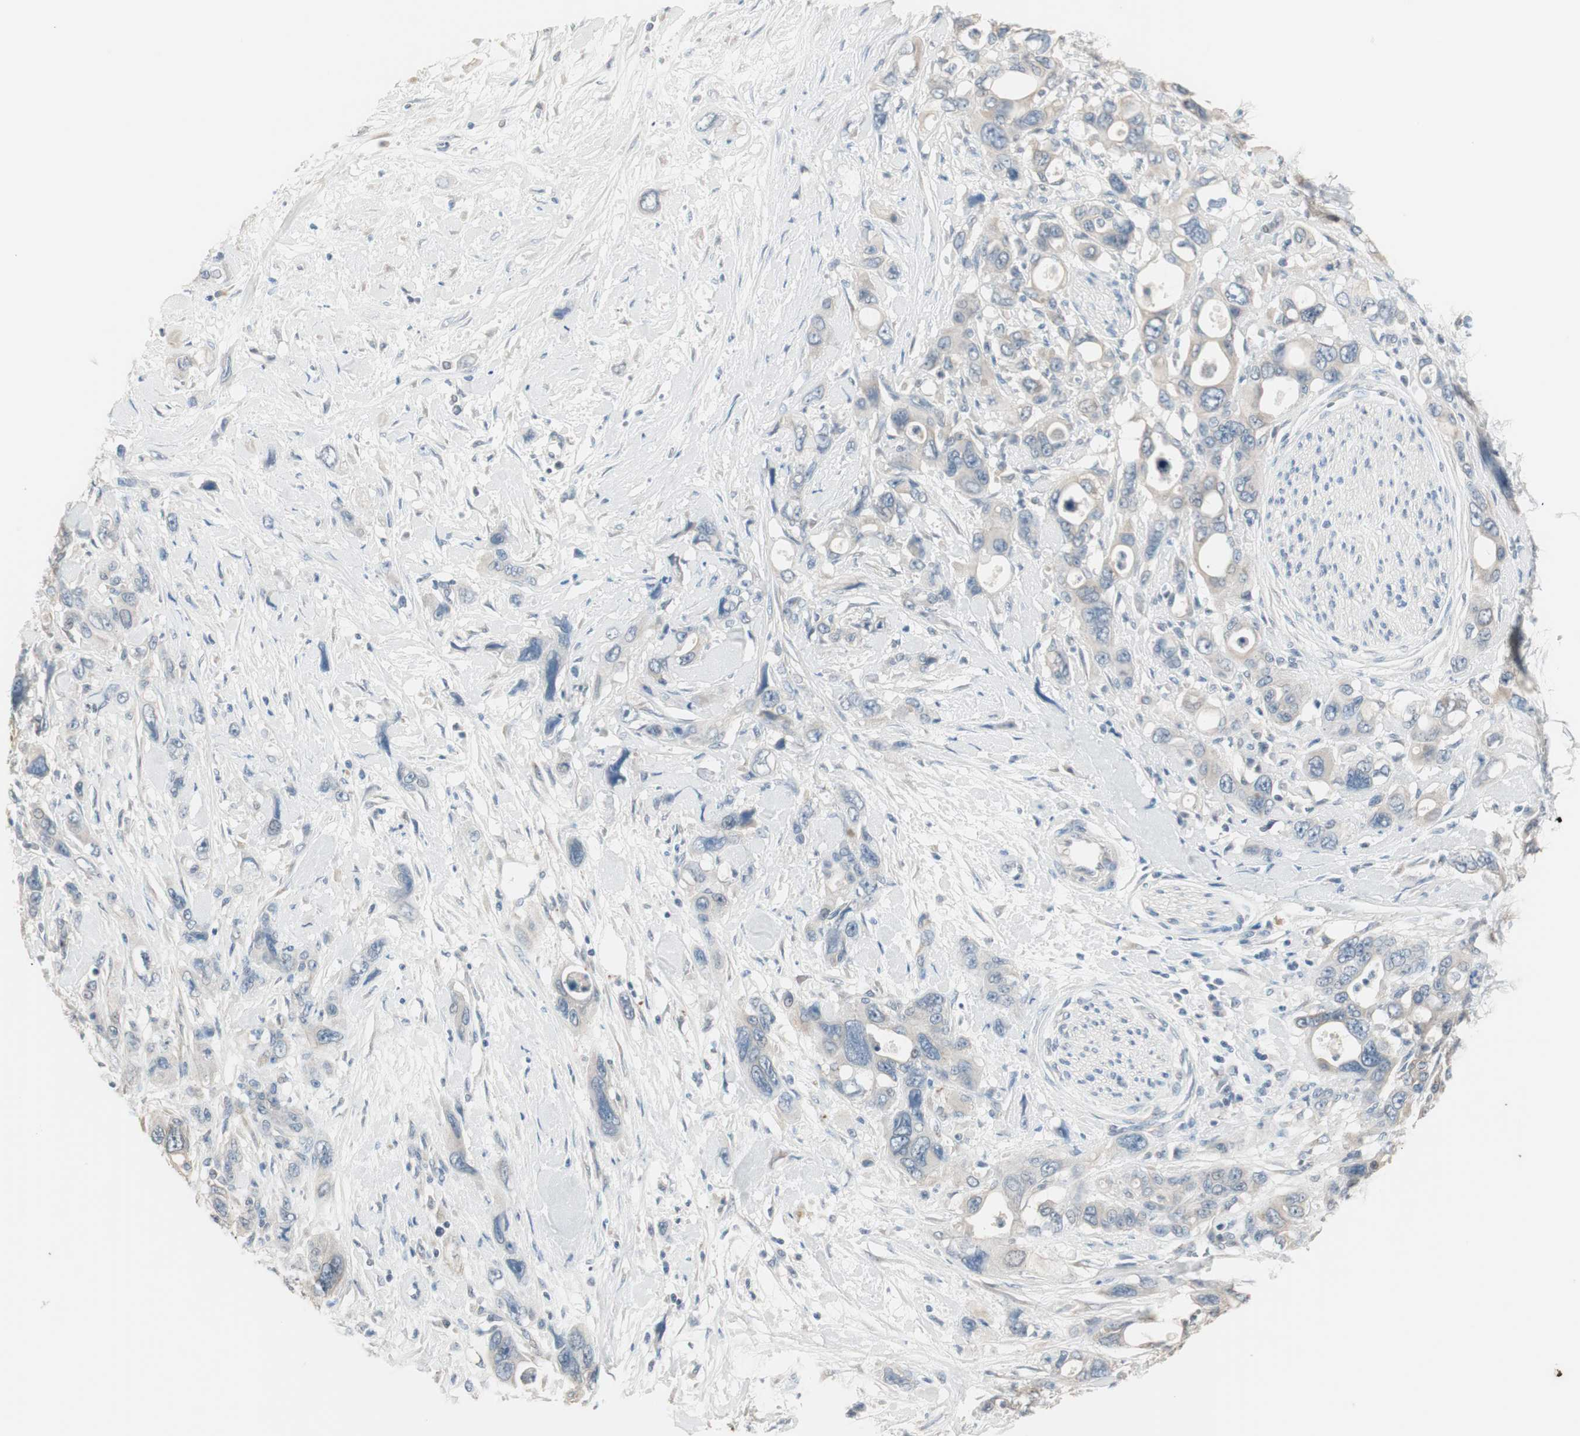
{"staining": {"intensity": "weak", "quantity": "<25%", "location": "cytoplasmic/membranous"}, "tissue": "pancreatic cancer", "cell_type": "Tumor cells", "image_type": "cancer", "snomed": [{"axis": "morphology", "description": "Adenocarcinoma, NOS"}, {"axis": "topography", "description": "Pancreas"}], "caption": "This is an immunohistochemistry (IHC) photomicrograph of pancreatic cancer (adenocarcinoma). There is no positivity in tumor cells.", "gene": "KHK", "patient": {"sex": "male", "age": 46}}